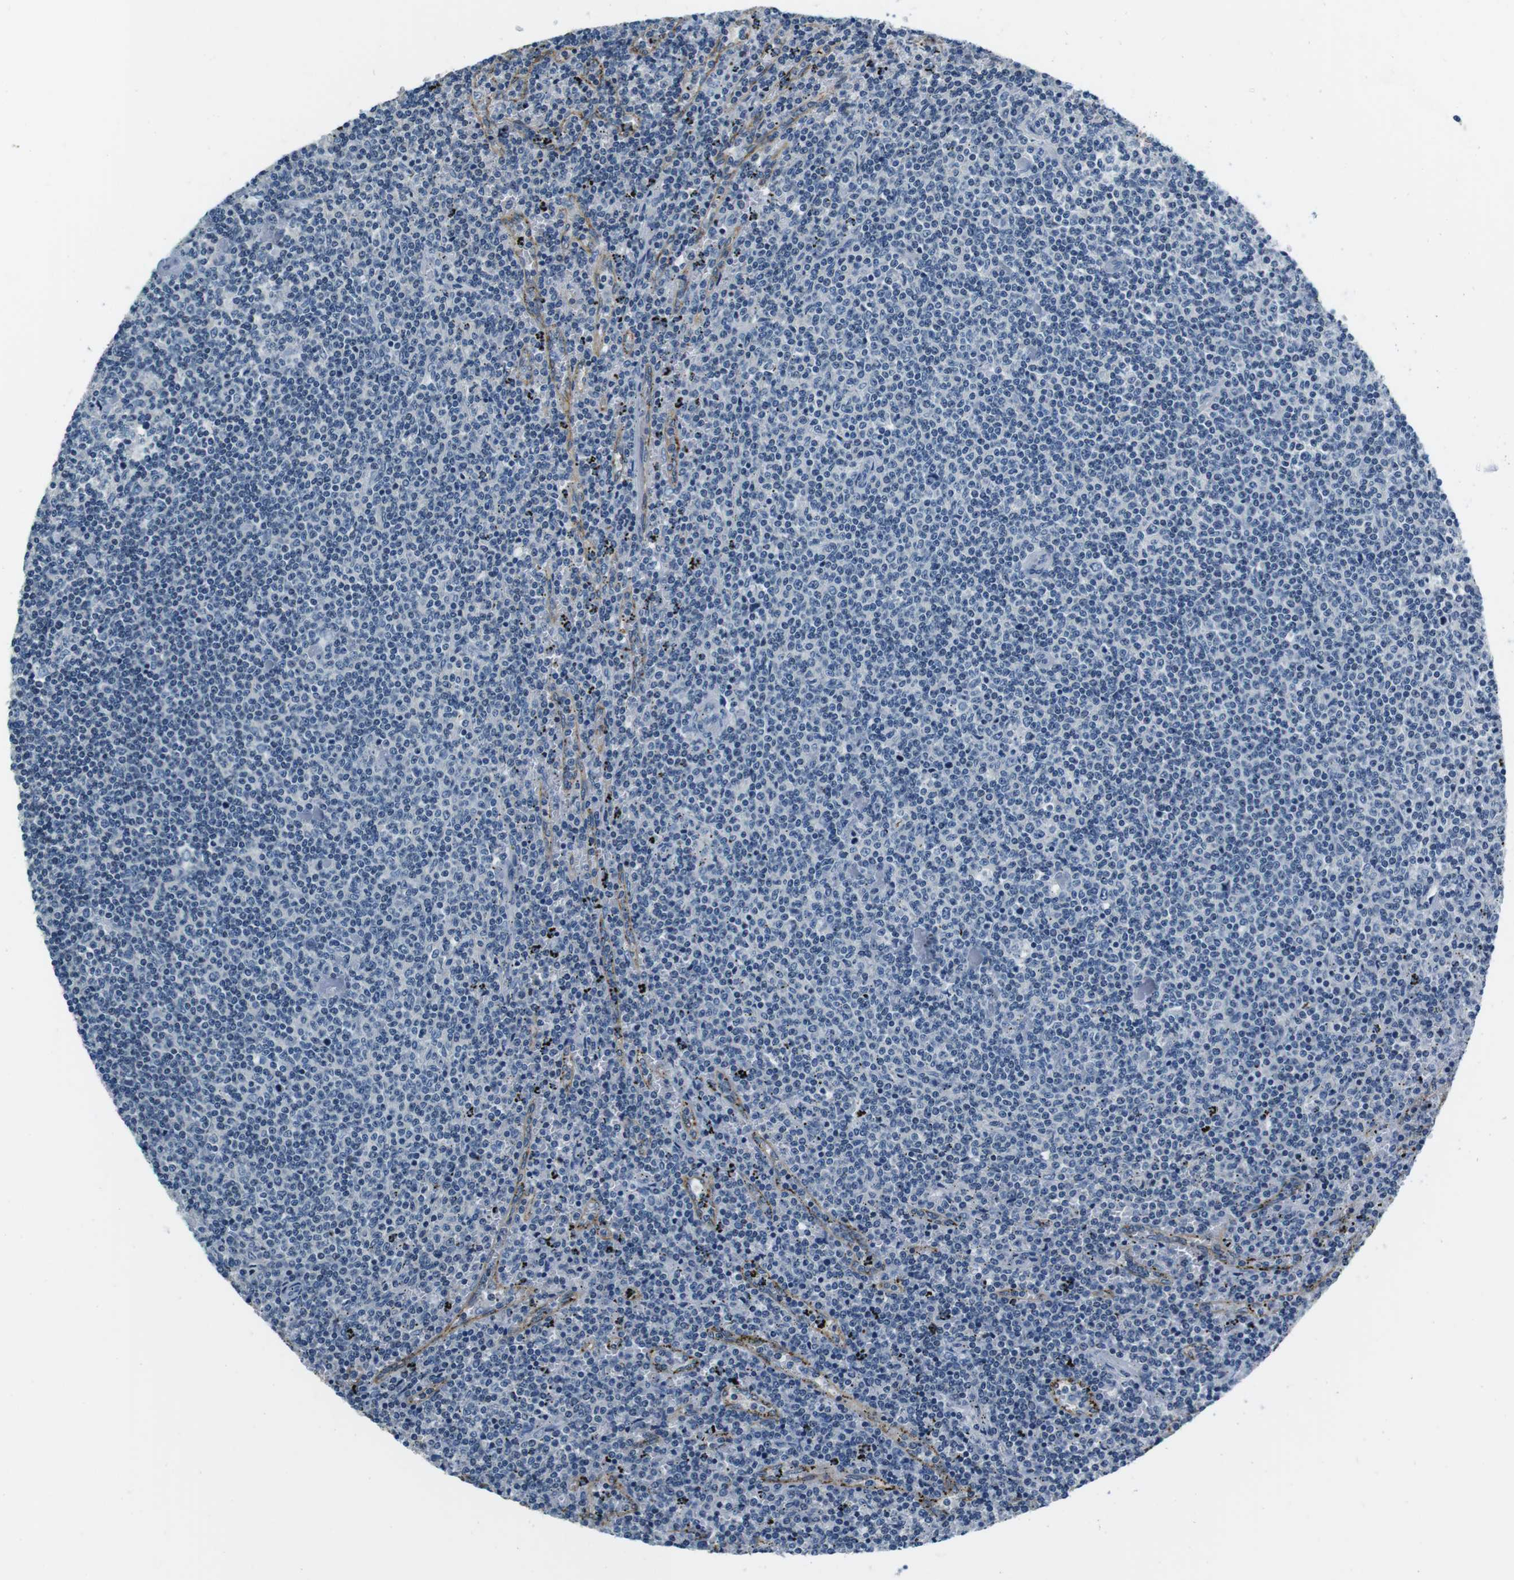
{"staining": {"intensity": "negative", "quantity": "none", "location": "none"}, "tissue": "lymphoma", "cell_type": "Tumor cells", "image_type": "cancer", "snomed": [{"axis": "morphology", "description": "Malignant lymphoma, non-Hodgkin's type, Low grade"}, {"axis": "topography", "description": "Spleen"}], "caption": "Tumor cells show no significant protein staining in lymphoma.", "gene": "KCNJ5", "patient": {"sex": "female", "age": 50}}